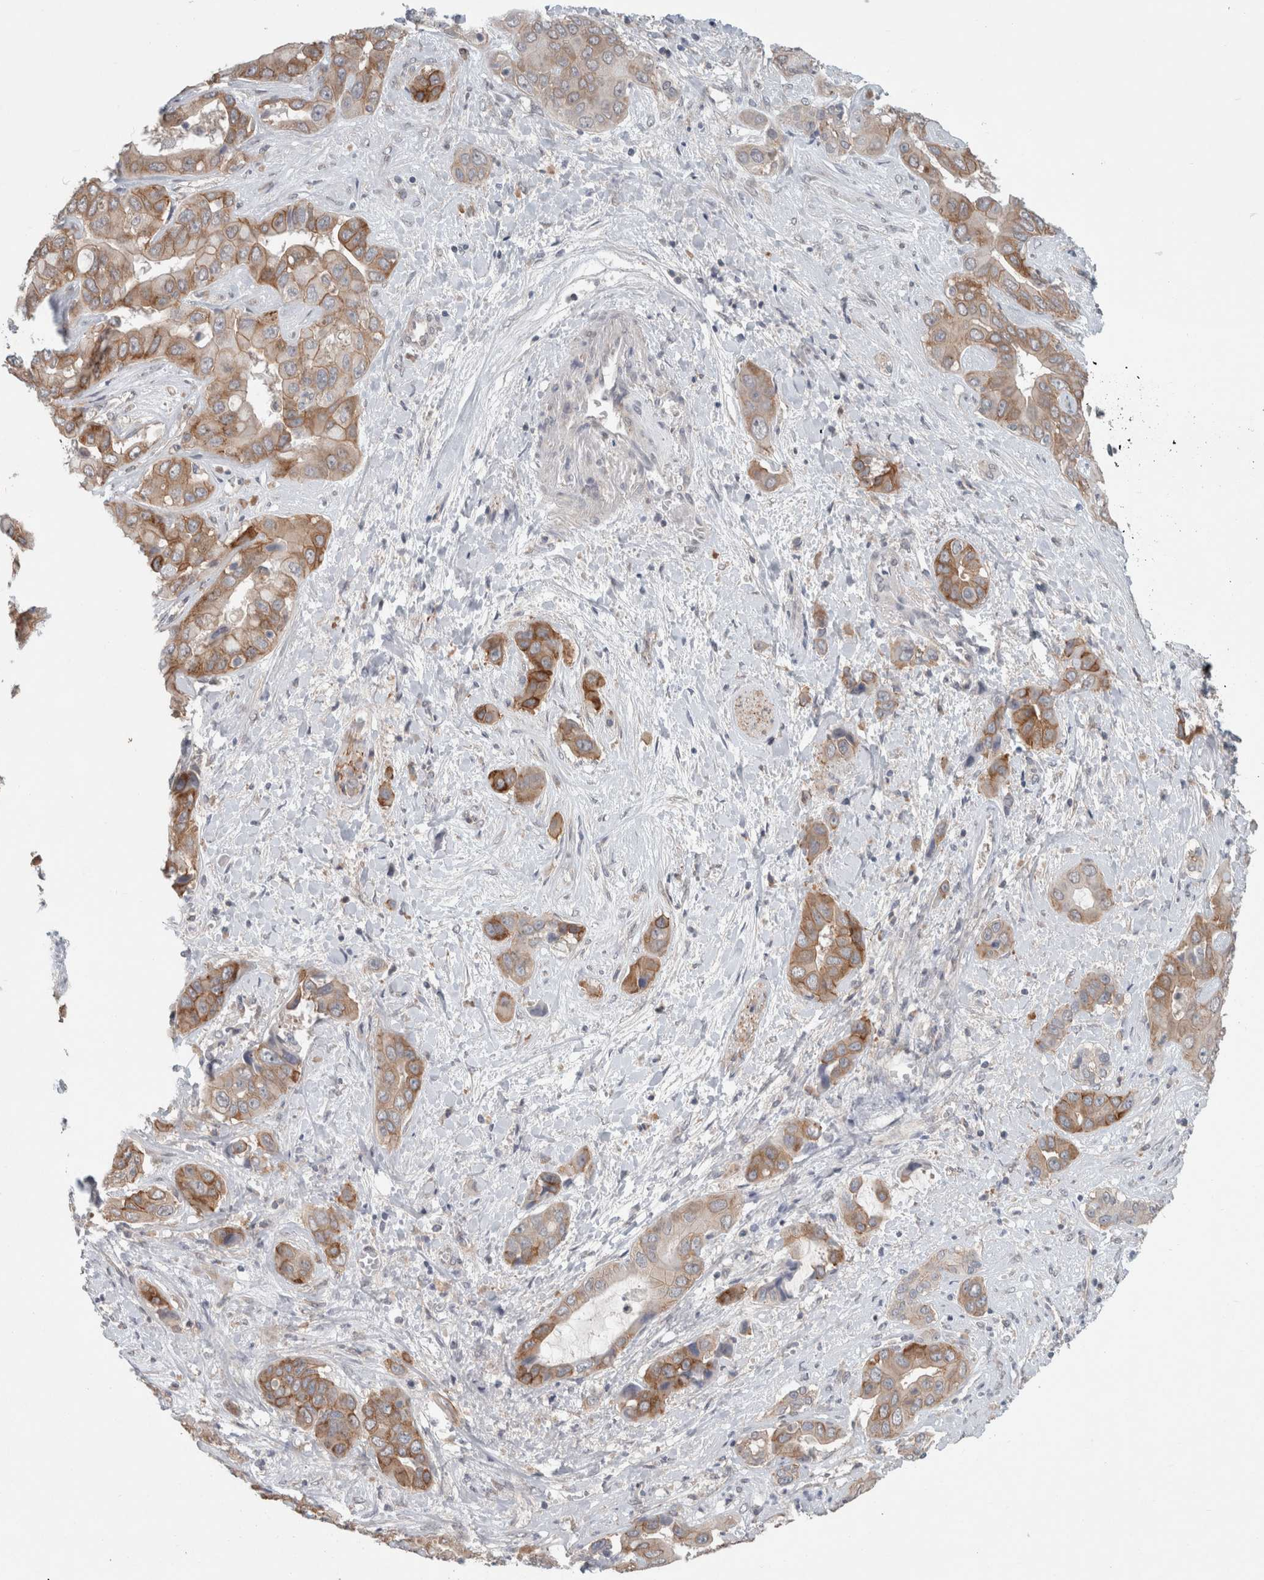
{"staining": {"intensity": "moderate", "quantity": ">75%", "location": "cytoplasmic/membranous"}, "tissue": "liver cancer", "cell_type": "Tumor cells", "image_type": "cancer", "snomed": [{"axis": "morphology", "description": "Cholangiocarcinoma"}, {"axis": "topography", "description": "Liver"}], "caption": "Cholangiocarcinoma (liver) was stained to show a protein in brown. There is medium levels of moderate cytoplasmic/membranous positivity in about >75% of tumor cells.", "gene": "RASAL2", "patient": {"sex": "female", "age": 52}}